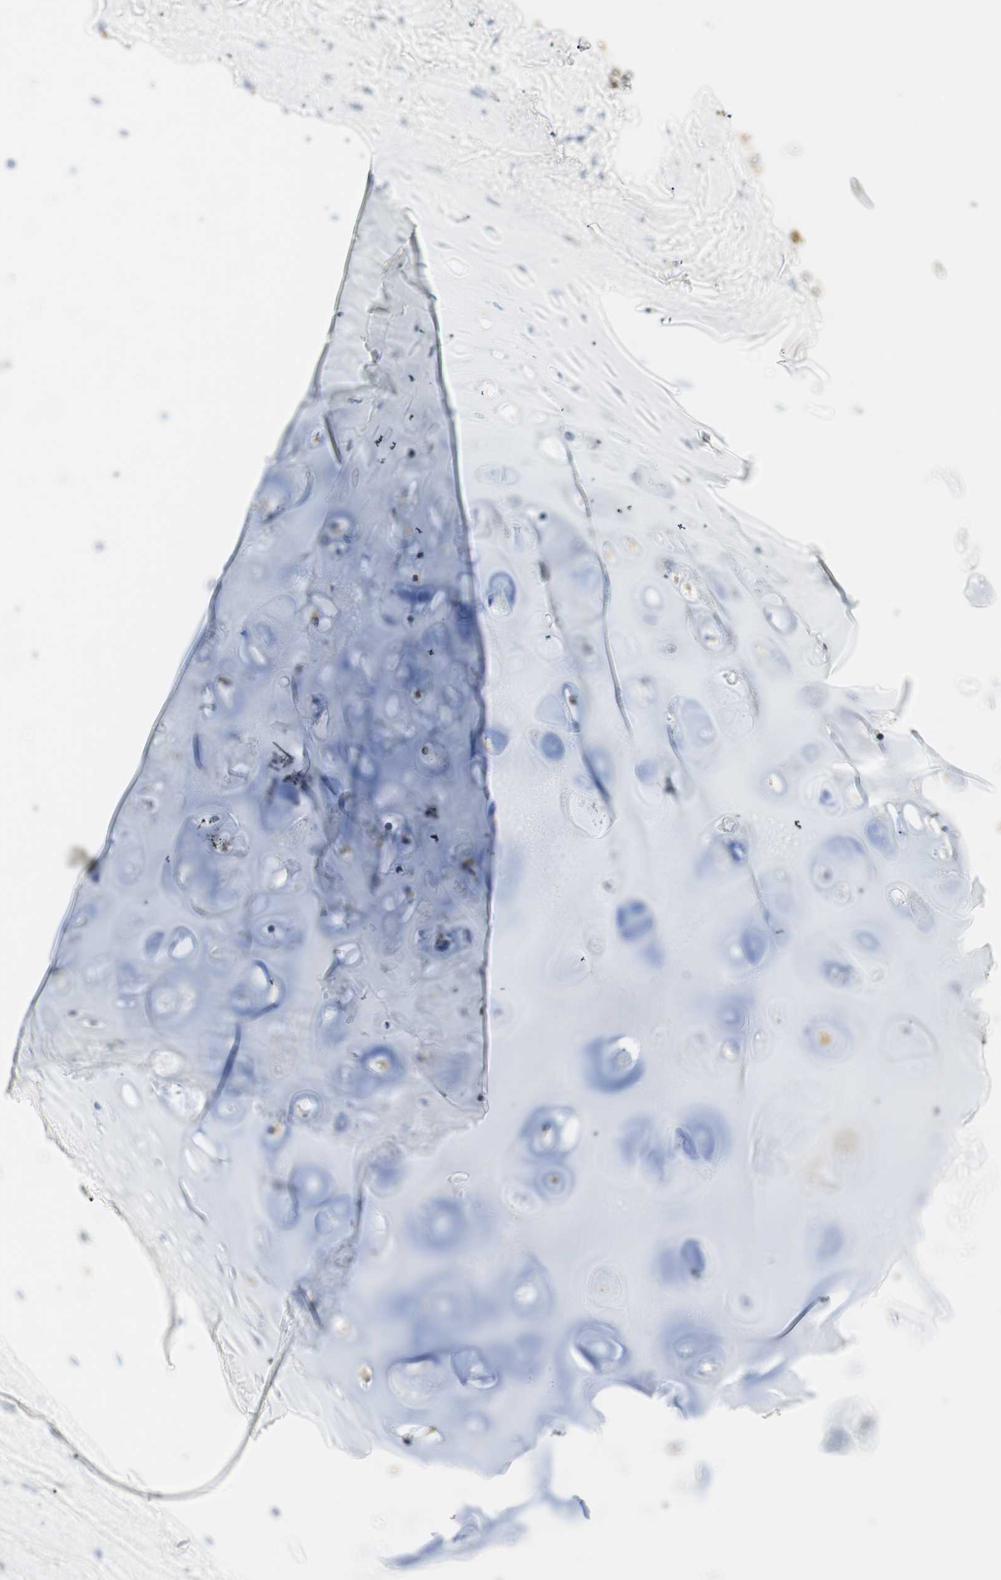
{"staining": {"intensity": "weak", "quantity": ">75%", "location": "cytoplasmic/membranous"}, "tissue": "adipose tissue", "cell_type": "Adipocytes", "image_type": "normal", "snomed": [{"axis": "morphology", "description": "Normal tissue, NOS"}, {"axis": "topography", "description": "Bronchus"}], "caption": "Normal adipose tissue shows weak cytoplasmic/membranous staining in about >75% of adipocytes The staining is performed using DAB (3,3'-diaminobenzidine) brown chromogen to label protein expression. The nuclei are counter-stained blue using hematoxylin..", "gene": "RORB", "patient": {"sex": "female", "age": 73}}